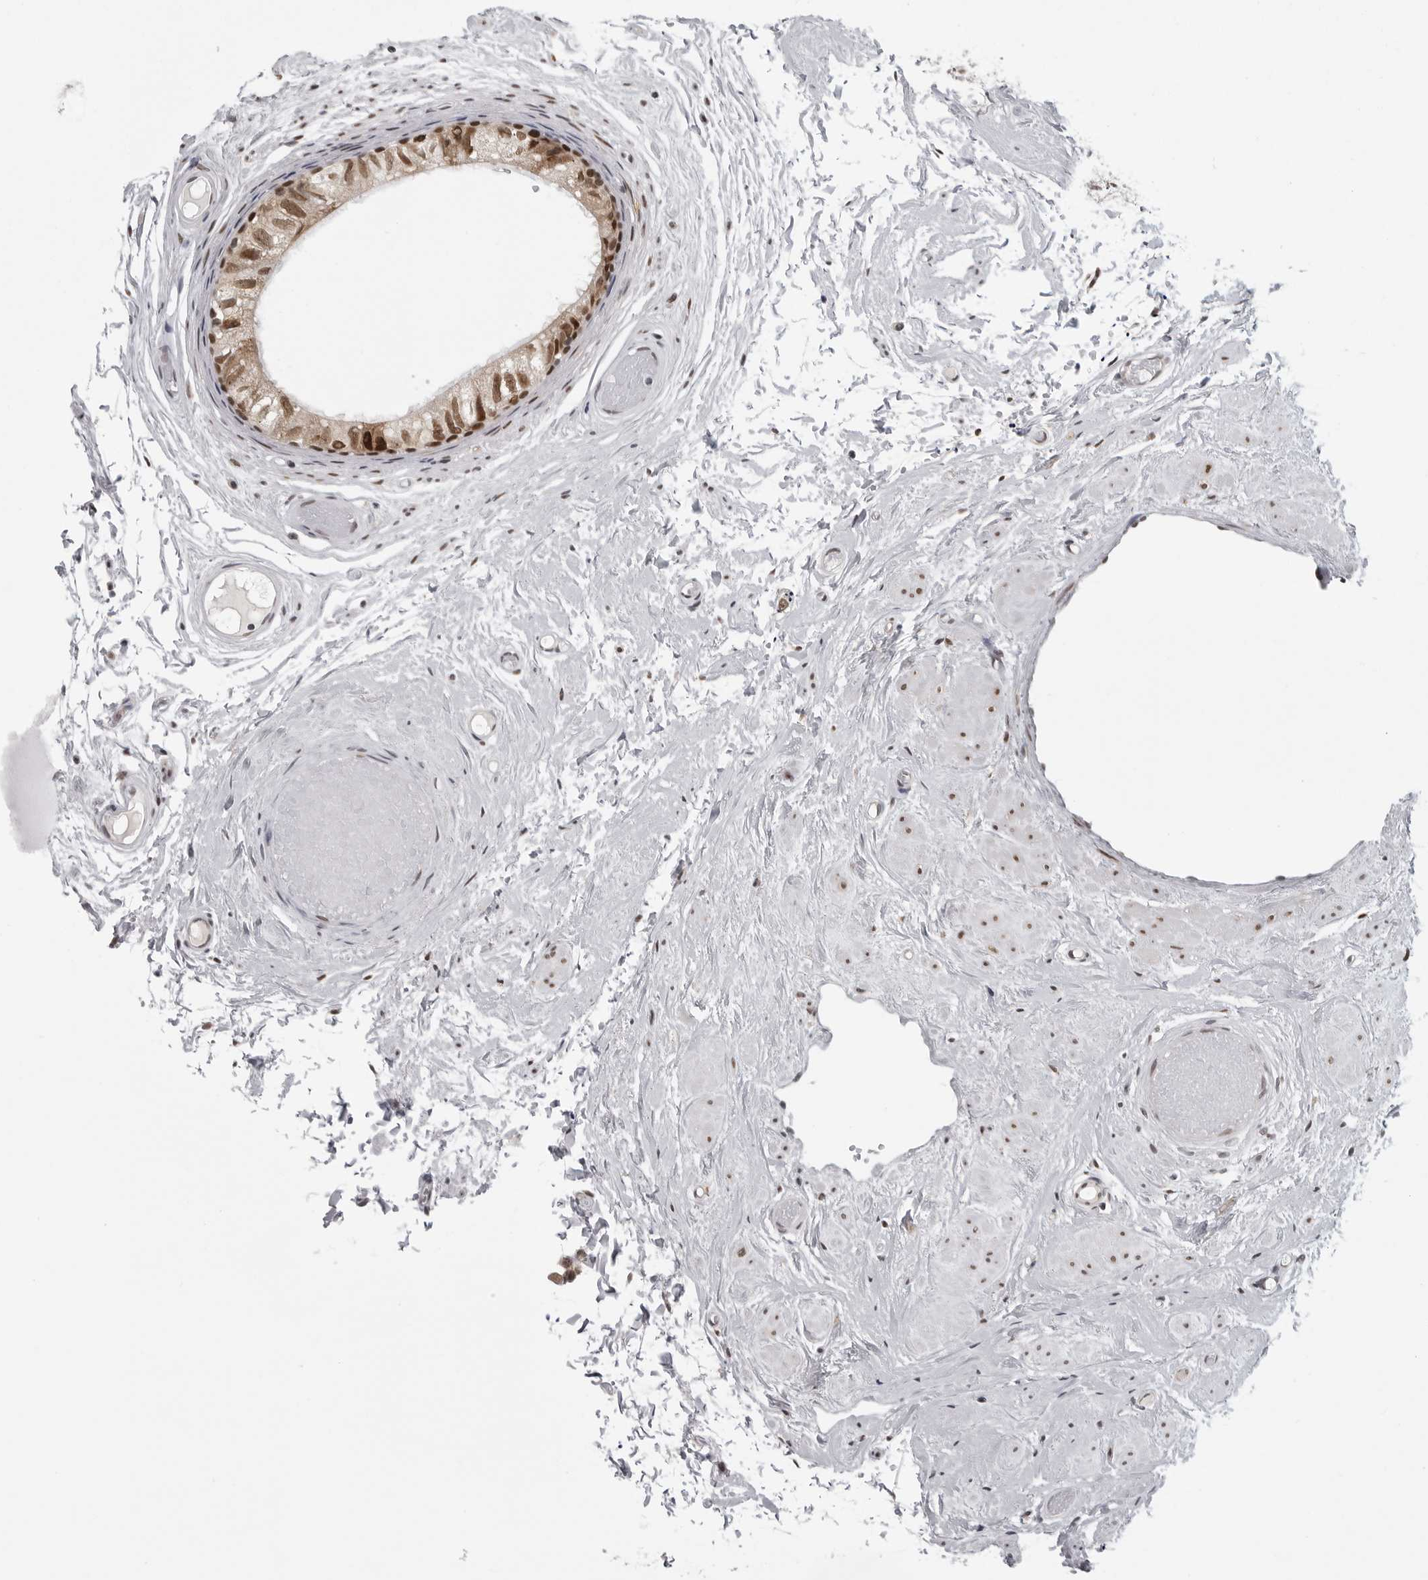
{"staining": {"intensity": "moderate", "quantity": ">75%", "location": "cytoplasmic/membranous,nuclear"}, "tissue": "epididymis", "cell_type": "Glandular cells", "image_type": "normal", "snomed": [{"axis": "morphology", "description": "Normal tissue, NOS"}, {"axis": "topography", "description": "Epididymis"}], "caption": "Moderate cytoplasmic/membranous,nuclear staining for a protein is appreciated in about >75% of glandular cells of unremarkable epididymis using IHC.", "gene": "PRDM10", "patient": {"sex": "male", "age": 79}}